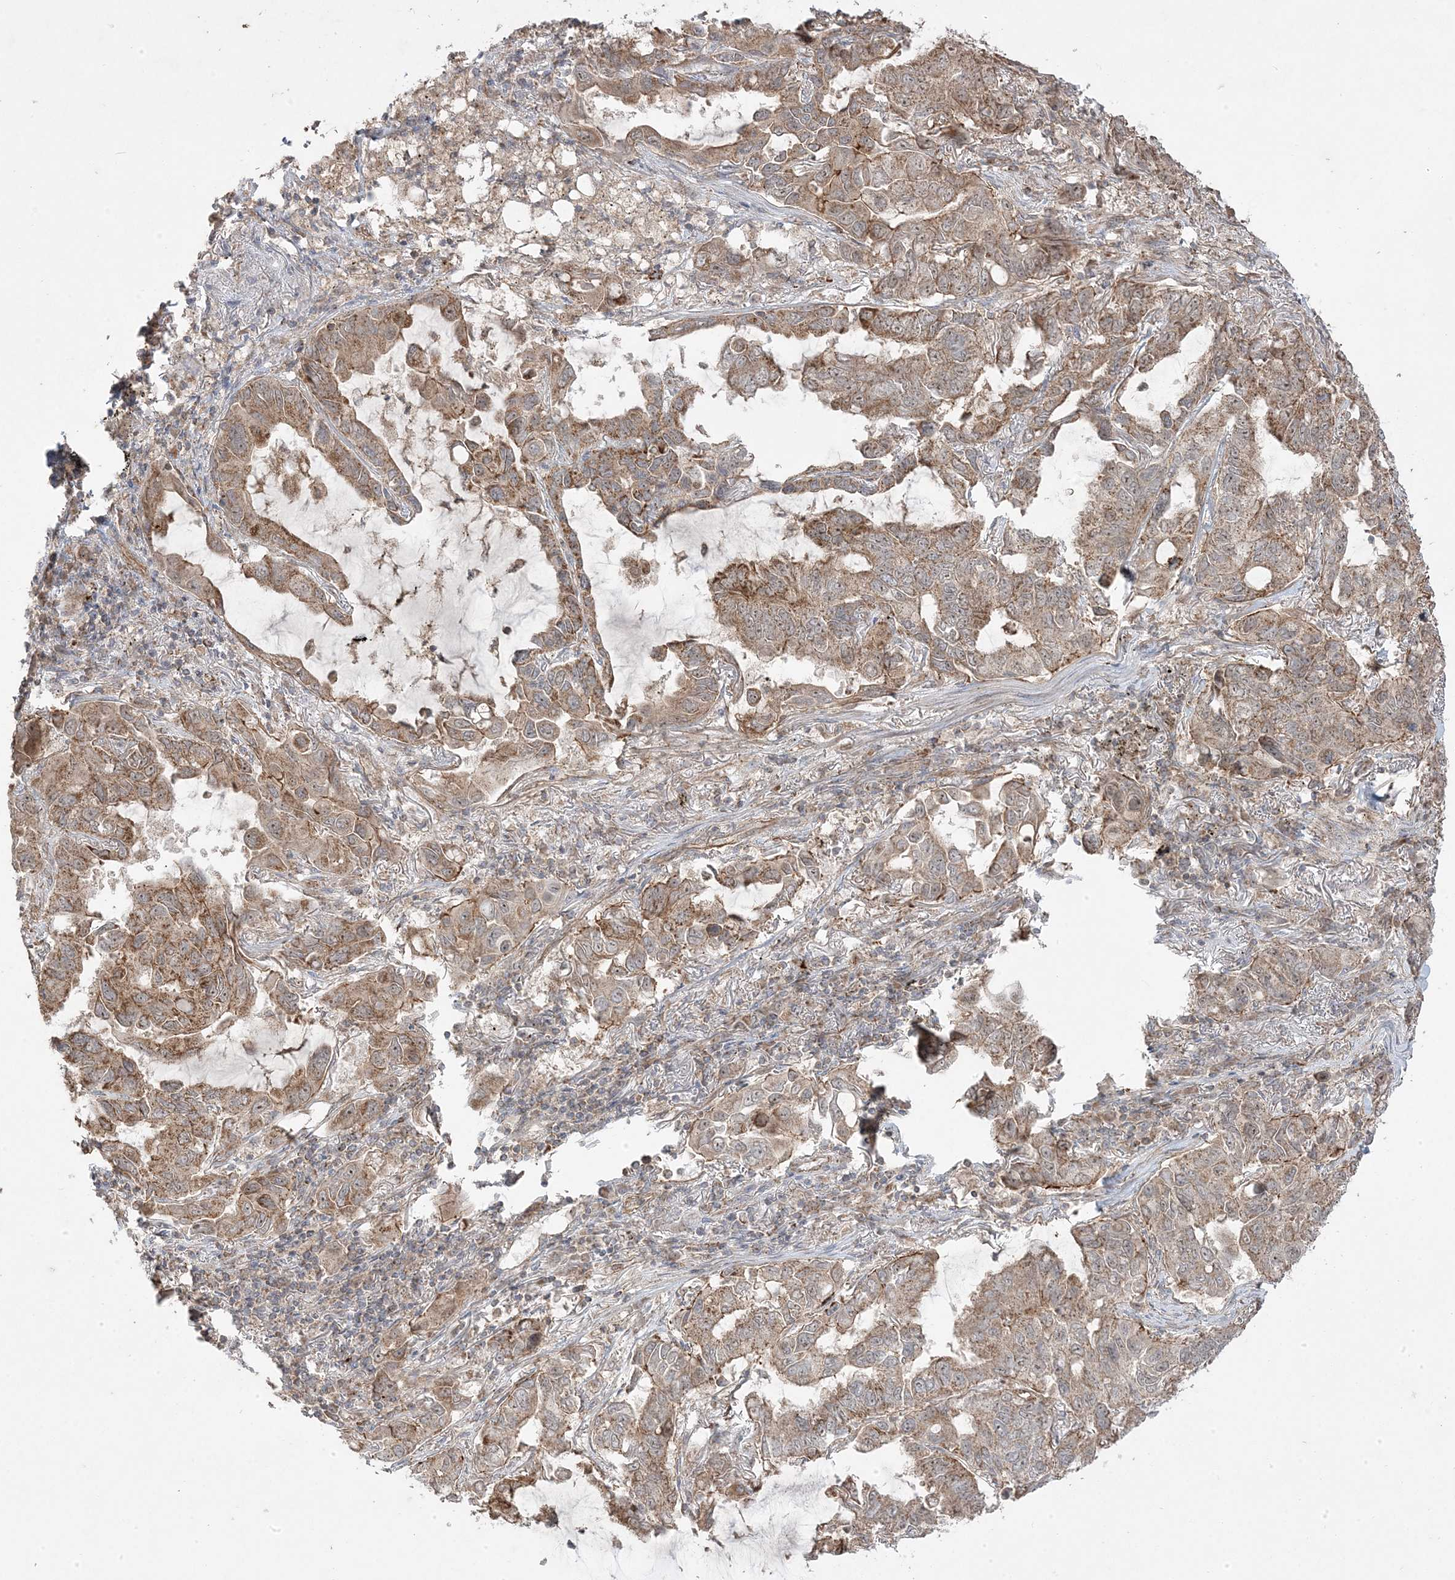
{"staining": {"intensity": "moderate", "quantity": ">75%", "location": "cytoplasmic/membranous"}, "tissue": "lung cancer", "cell_type": "Tumor cells", "image_type": "cancer", "snomed": [{"axis": "morphology", "description": "Adenocarcinoma, NOS"}, {"axis": "topography", "description": "Lung"}], "caption": "Lung cancer (adenocarcinoma) stained with DAB (3,3'-diaminobenzidine) immunohistochemistry exhibits medium levels of moderate cytoplasmic/membranous staining in about >75% of tumor cells.", "gene": "CLUAP1", "patient": {"sex": "male", "age": 64}}